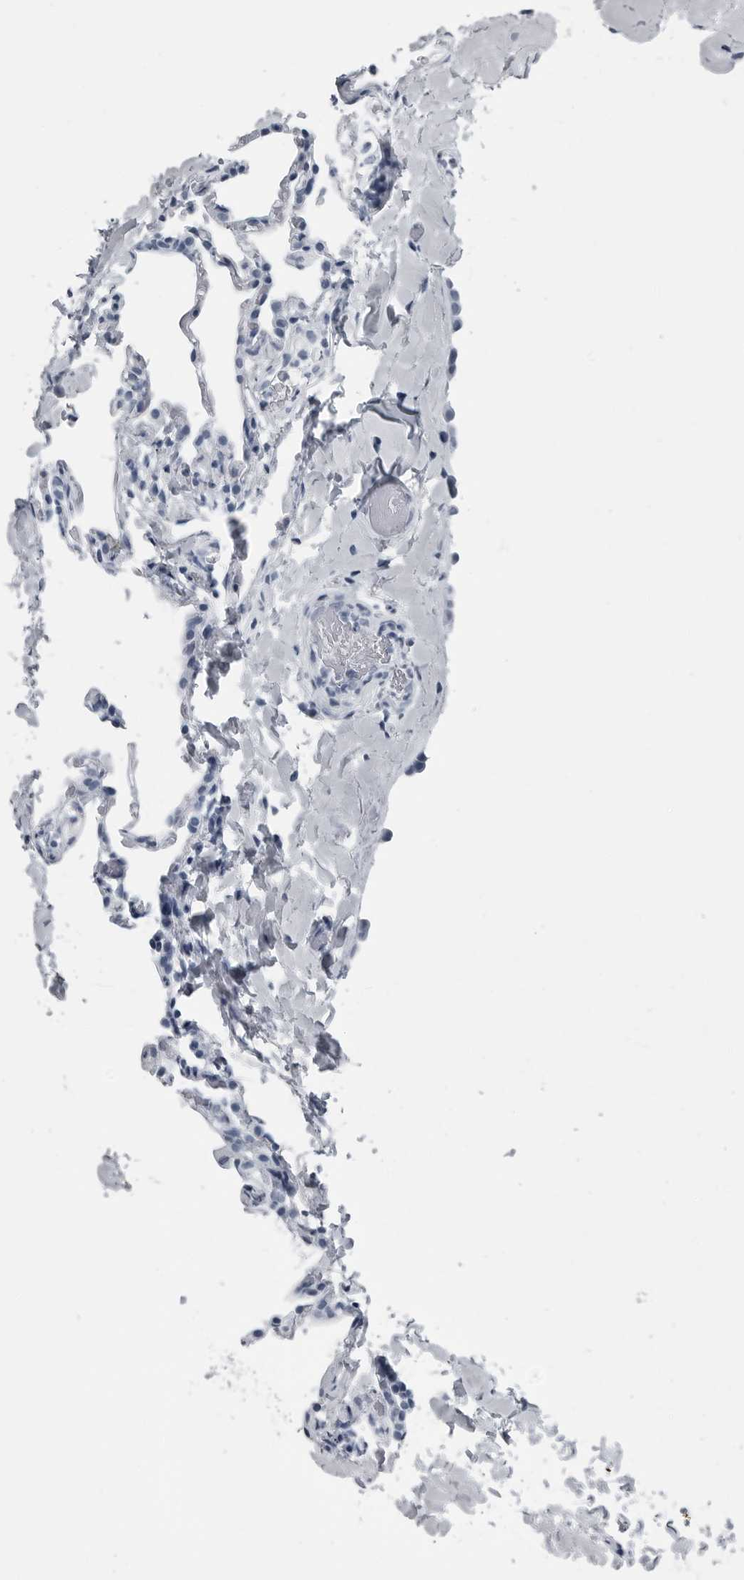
{"staining": {"intensity": "negative", "quantity": "none", "location": "none"}, "tissue": "lung", "cell_type": "Alveolar cells", "image_type": "normal", "snomed": [{"axis": "morphology", "description": "Normal tissue, NOS"}, {"axis": "topography", "description": "Lung"}], "caption": "Immunohistochemistry histopathology image of benign lung stained for a protein (brown), which exhibits no expression in alveolar cells.", "gene": "SPINK1", "patient": {"sex": "male", "age": 20}}